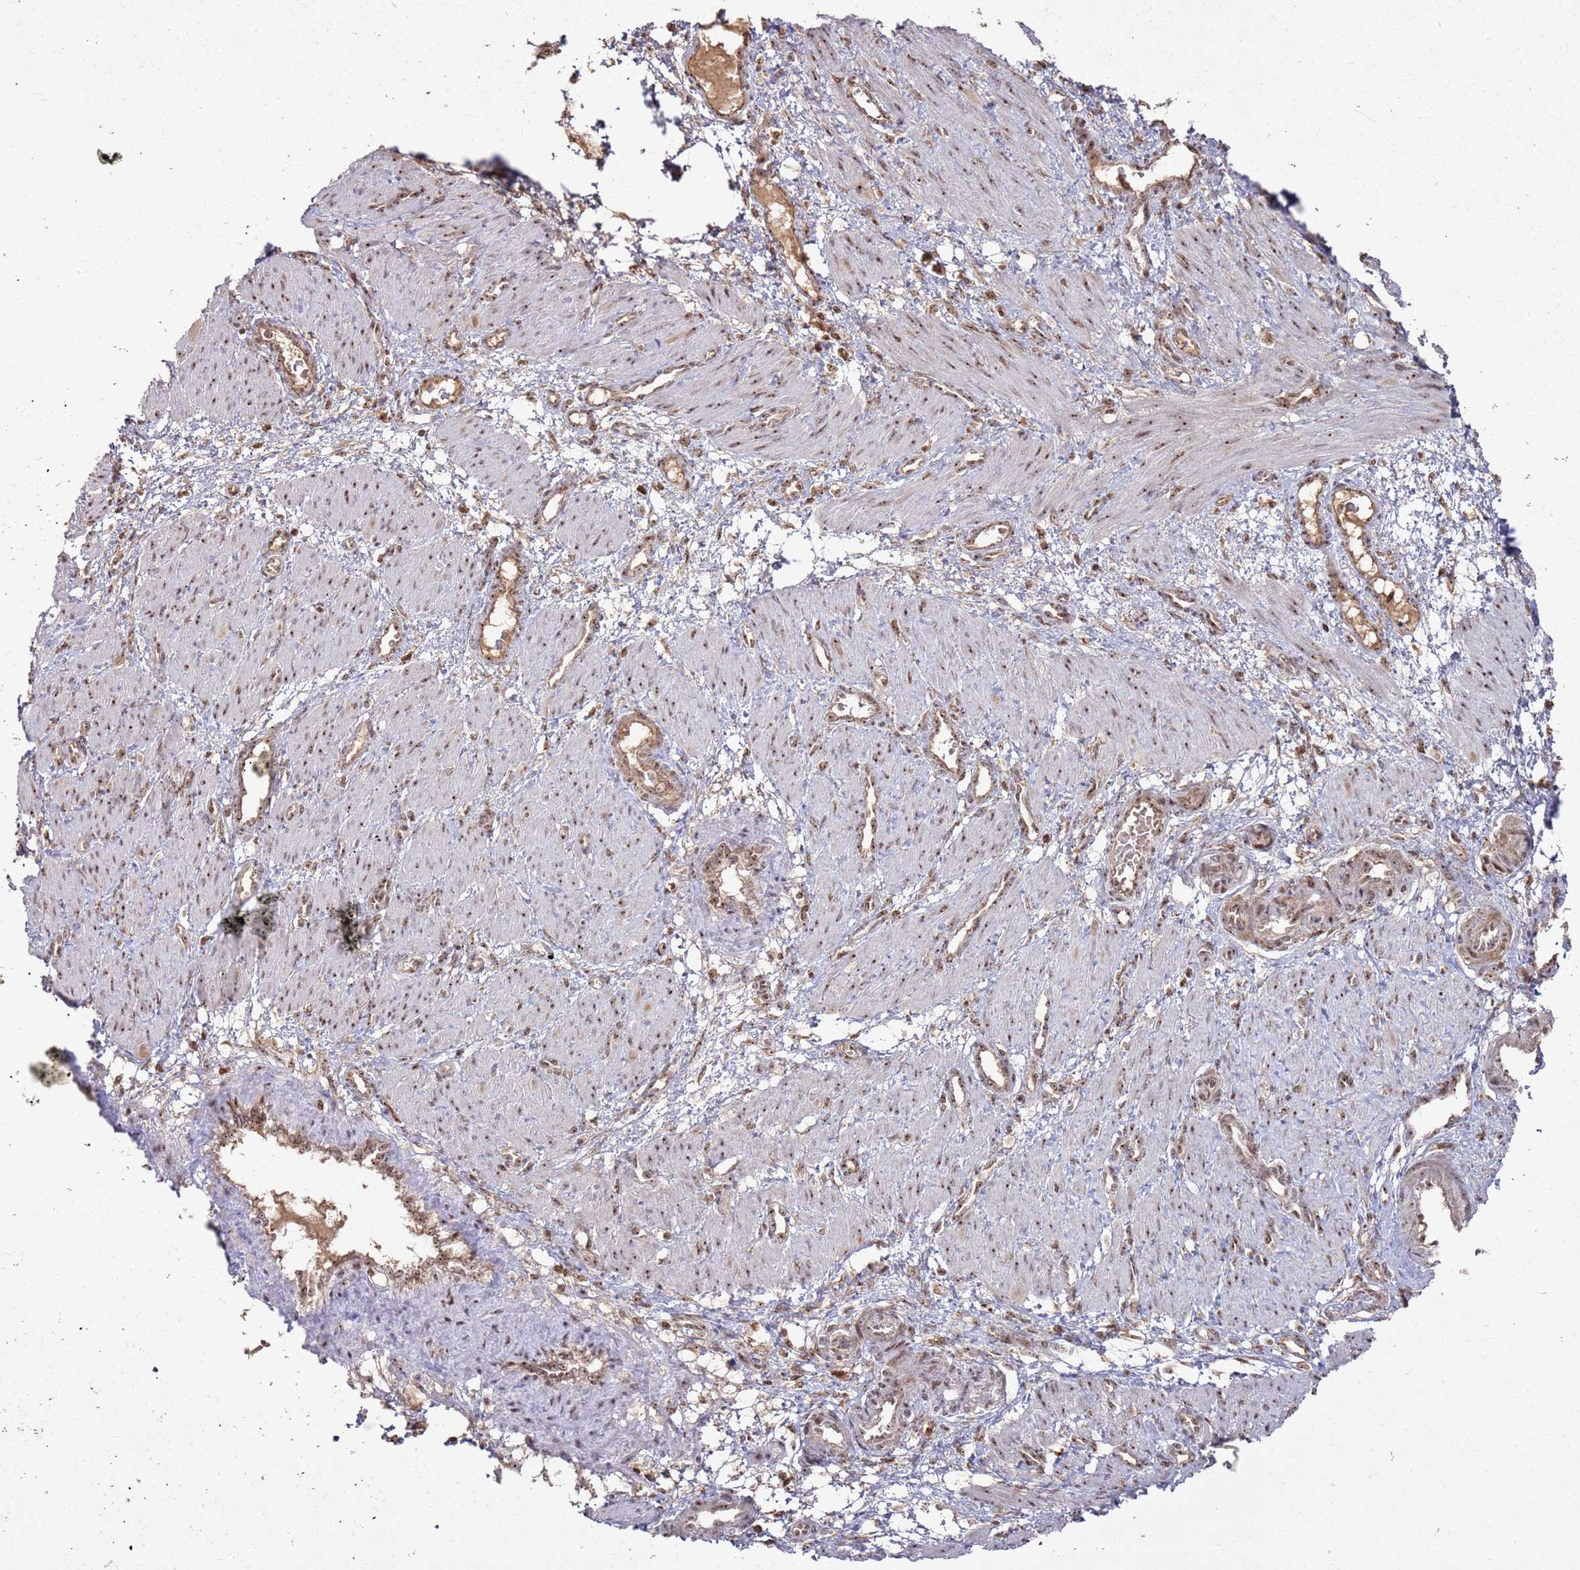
{"staining": {"intensity": "moderate", "quantity": "25%-75%", "location": "nuclear"}, "tissue": "smooth muscle", "cell_type": "Smooth muscle cells", "image_type": "normal", "snomed": [{"axis": "morphology", "description": "Normal tissue, NOS"}, {"axis": "topography", "description": "Endometrium"}], "caption": "Benign smooth muscle was stained to show a protein in brown. There is medium levels of moderate nuclear staining in about 25%-75% of smooth muscle cells. Immunohistochemistry stains the protein in brown and the nuclei are stained blue.", "gene": "UTP11", "patient": {"sex": "female", "age": 33}}